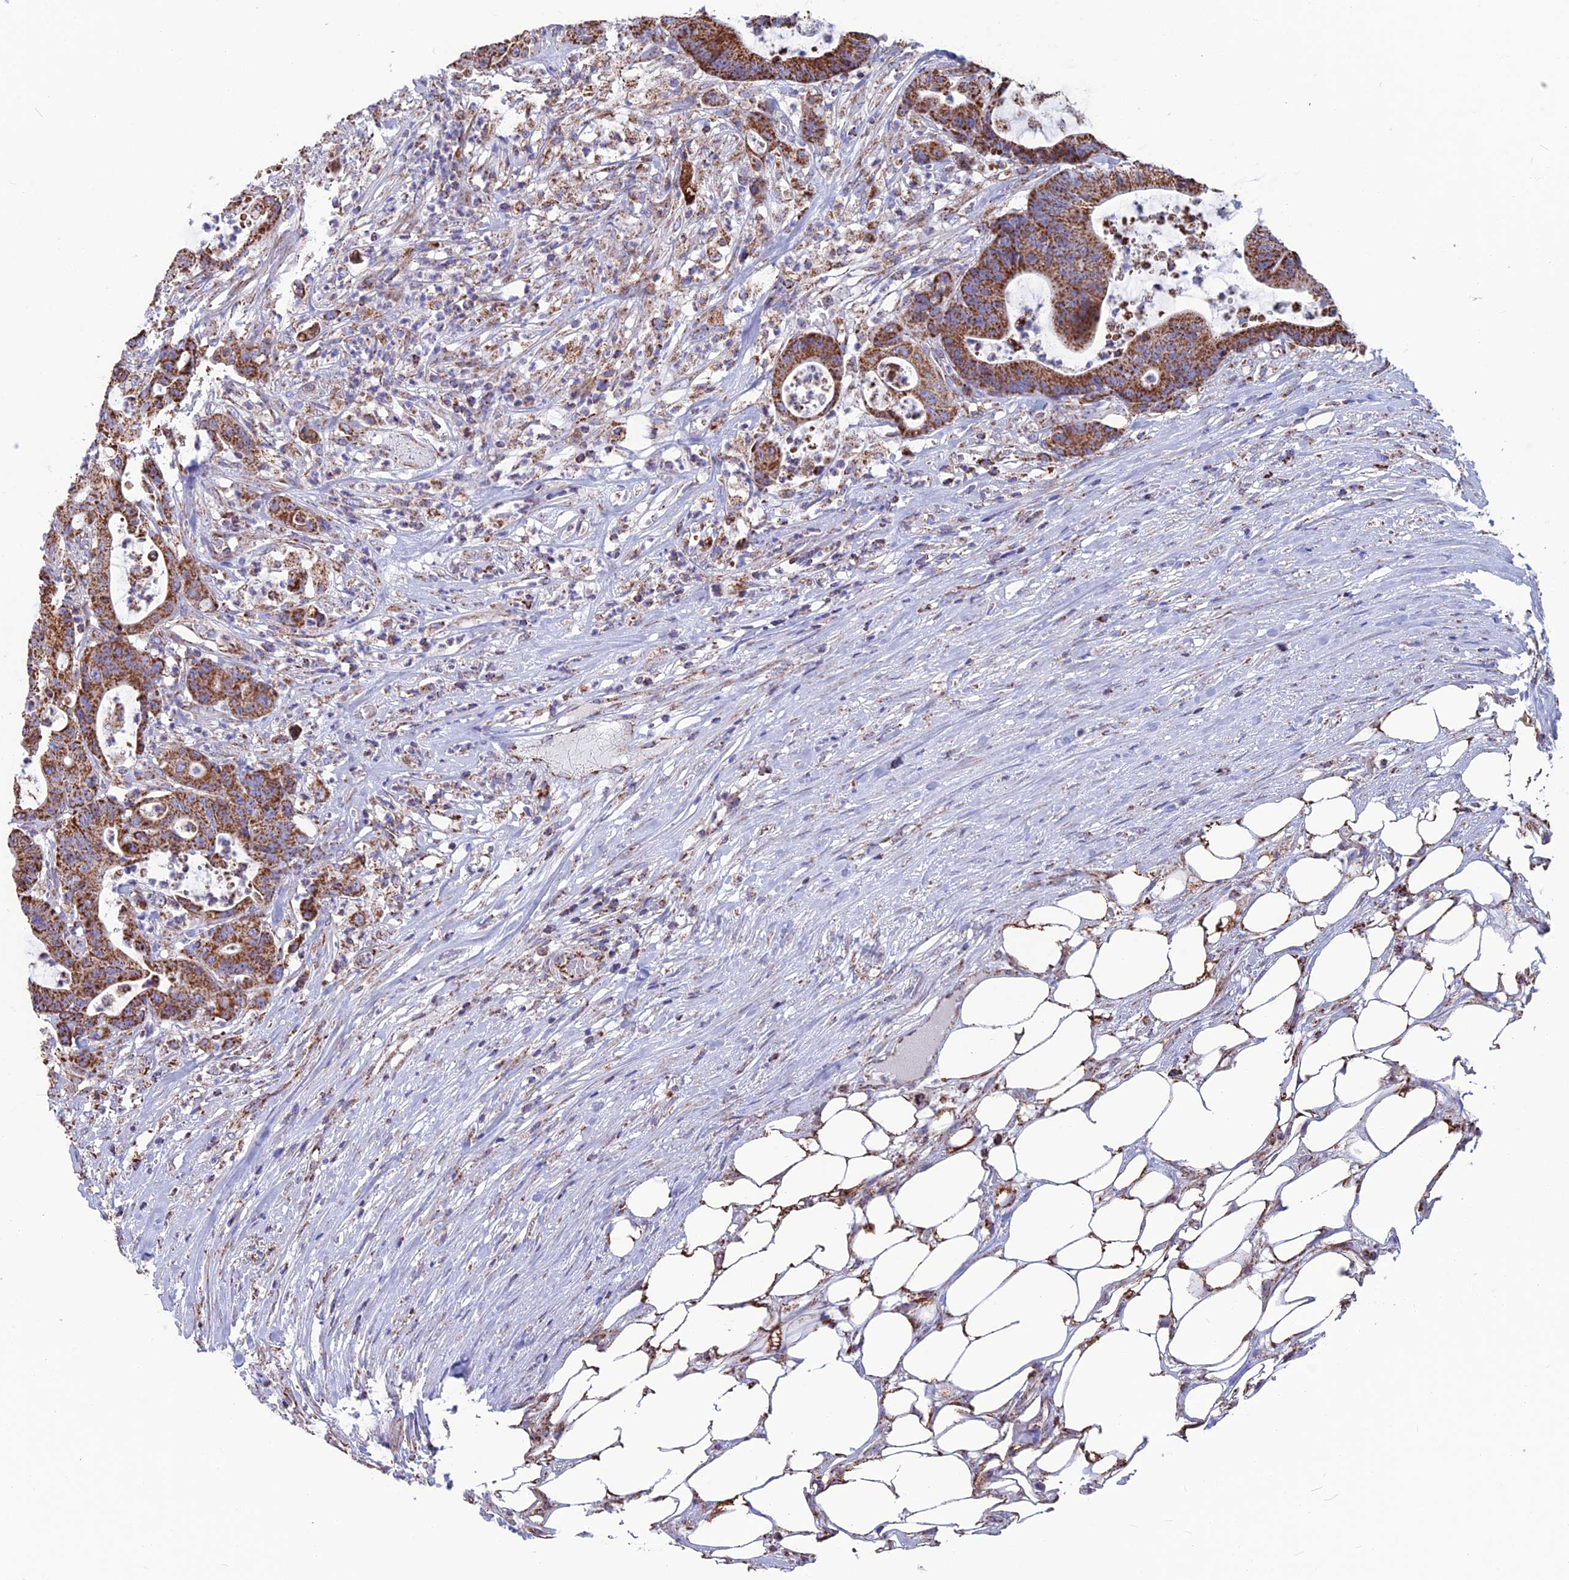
{"staining": {"intensity": "strong", "quantity": ">75%", "location": "cytoplasmic/membranous"}, "tissue": "colorectal cancer", "cell_type": "Tumor cells", "image_type": "cancer", "snomed": [{"axis": "morphology", "description": "Adenocarcinoma, NOS"}, {"axis": "topography", "description": "Colon"}], "caption": "A brown stain shows strong cytoplasmic/membranous expression of a protein in colorectal cancer tumor cells. The staining was performed using DAB, with brown indicating positive protein expression. Nuclei are stained blue with hematoxylin.", "gene": "CS", "patient": {"sex": "female", "age": 84}}